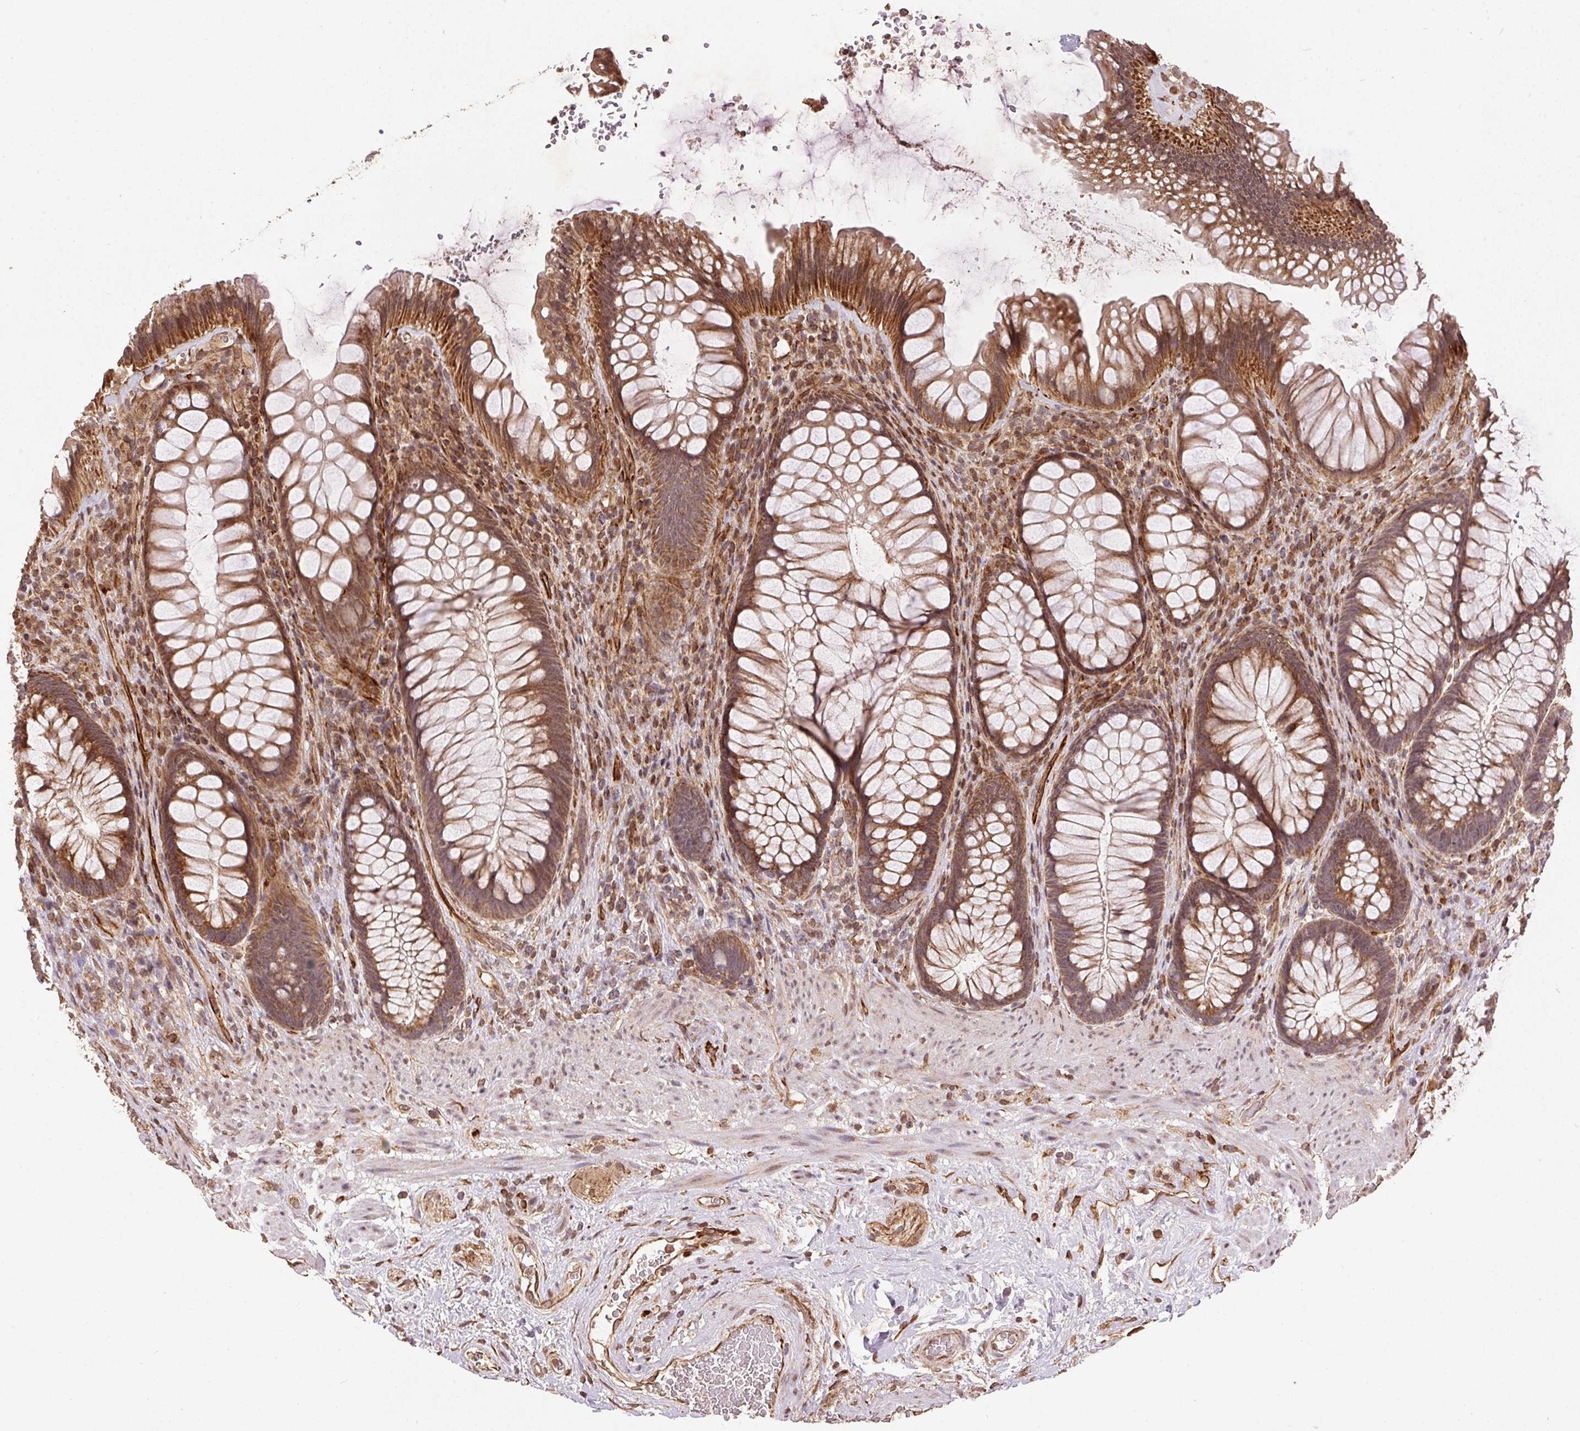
{"staining": {"intensity": "strong", "quantity": ">75%", "location": "cytoplasmic/membranous"}, "tissue": "rectum", "cell_type": "Glandular cells", "image_type": "normal", "snomed": [{"axis": "morphology", "description": "Normal tissue, NOS"}, {"axis": "topography", "description": "Smooth muscle"}, {"axis": "topography", "description": "Rectum"}], "caption": "Rectum stained with a brown dye reveals strong cytoplasmic/membranous positive expression in approximately >75% of glandular cells.", "gene": "SPRED2", "patient": {"sex": "male", "age": 53}}